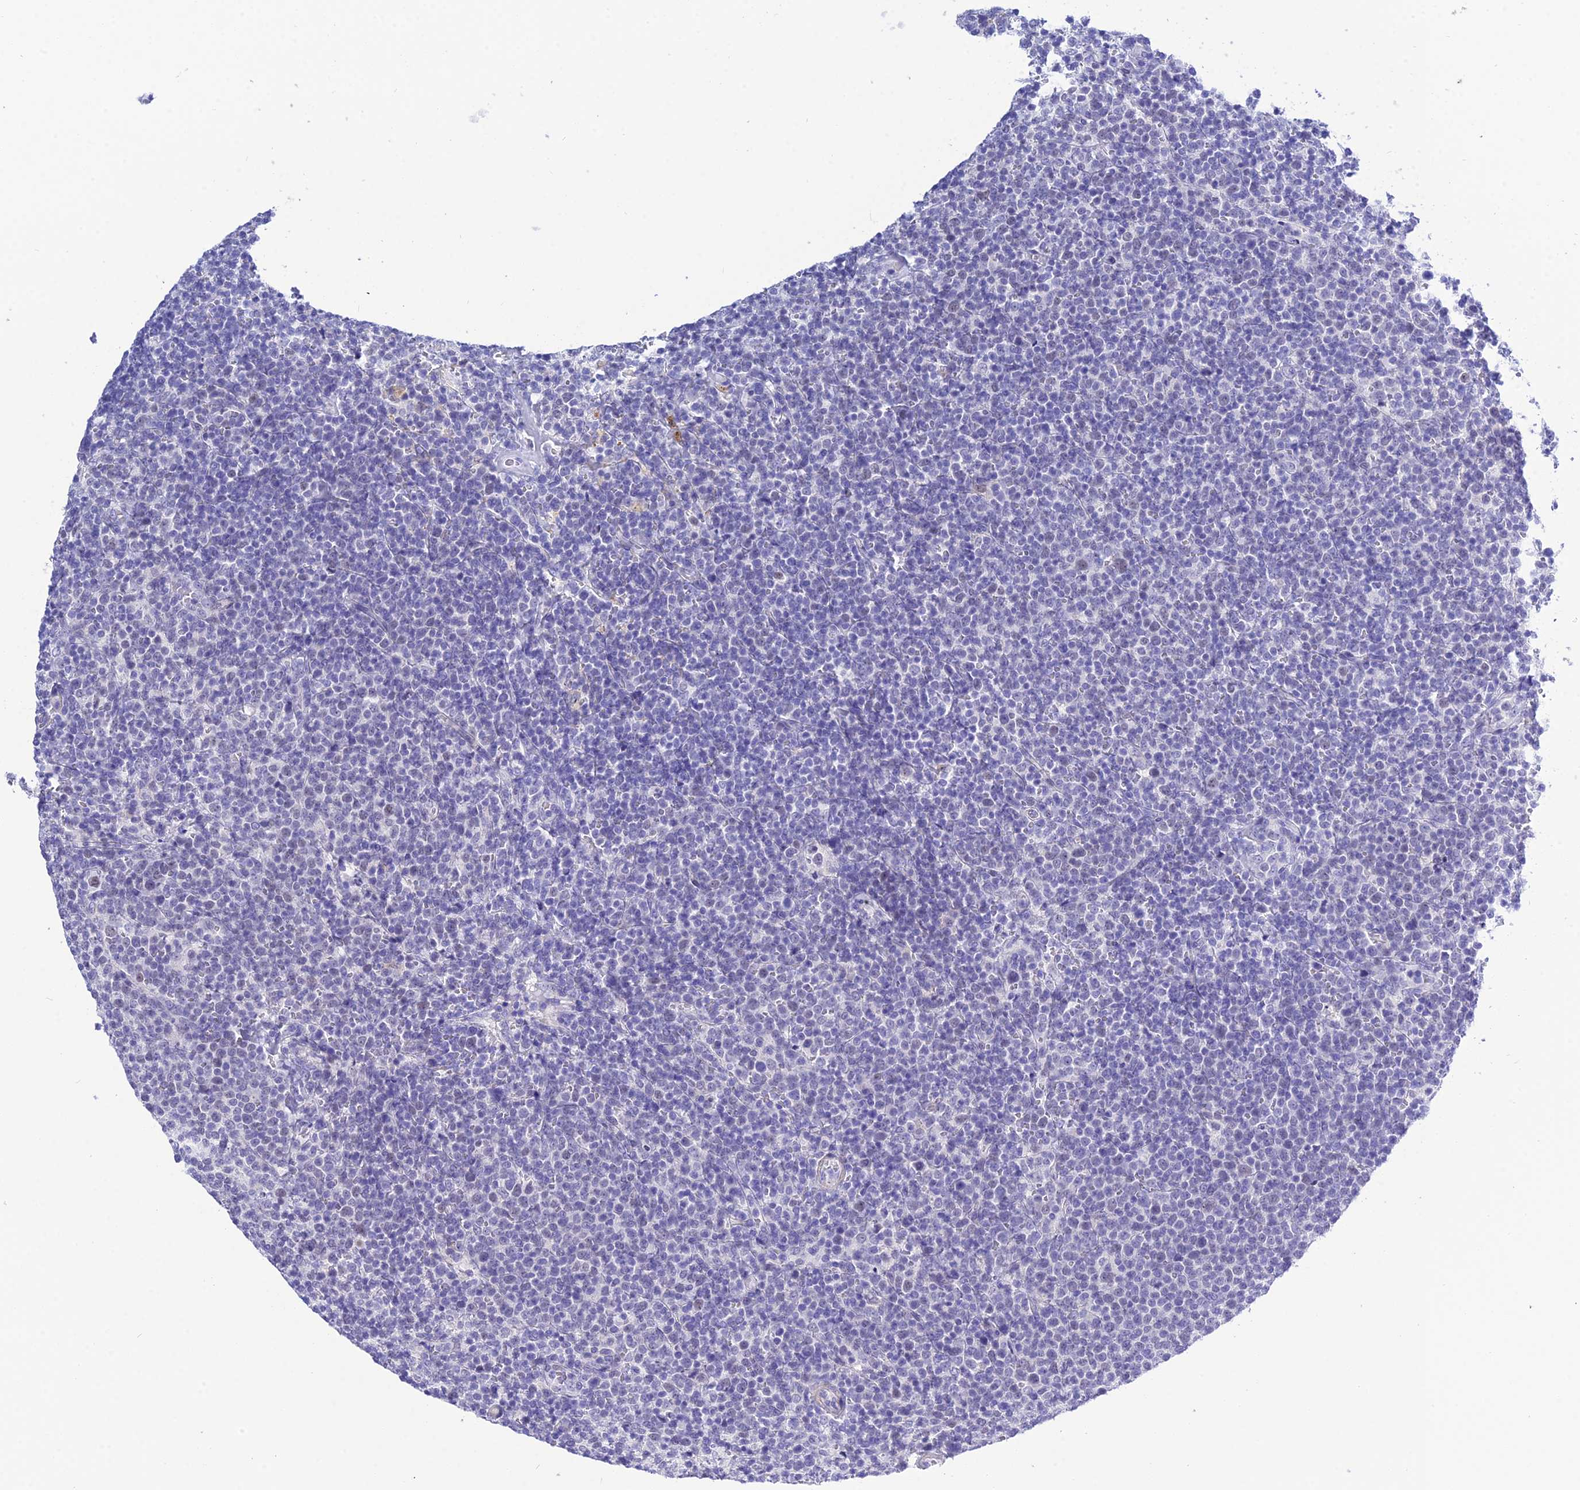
{"staining": {"intensity": "negative", "quantity": "none", "location": "none"}, "tissue": "lymphoma", "cell_type": "Tumor cells", "image_type": "cancer", "snomed": [{"axis": "morphology", "description": "Malignant lymphoma, non-Hodgkin's type, High grade"}, {"axis": "topography", "description": "Lymph node"}], "caption": "Immunohistochemistry (IHC) of human high-grade malignant lymphoma, non-Hodgkin's type exhibits no positivity in tumor cells.", "gene": "DEFB107A", "patient": {"sex": "male", "age": 61}}